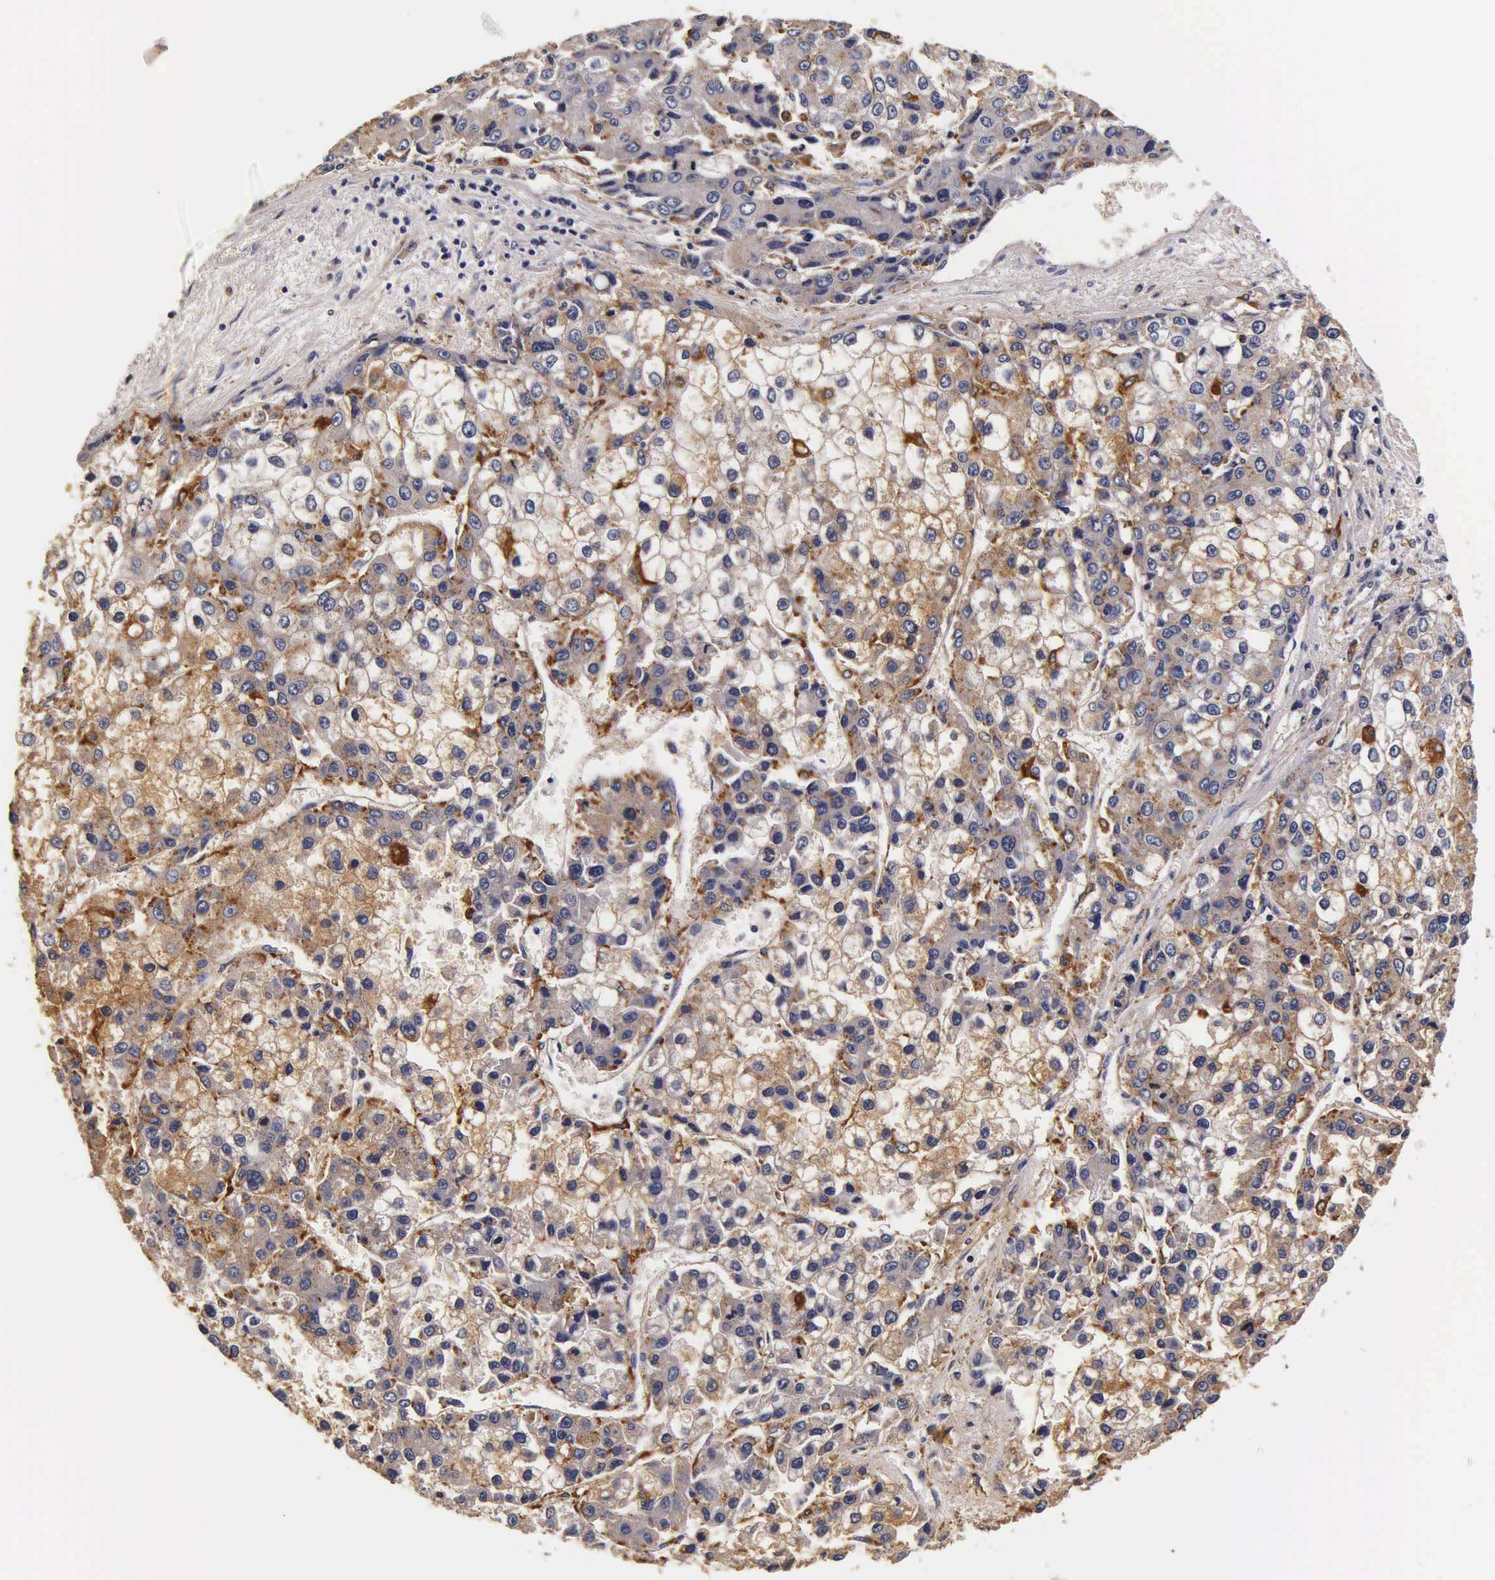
{"staining": {"intensity": "strong", "quantity": "25%-75%", "location": "cytoplasmic/membranous"}, "tissue": "liver cancer", "cell_type": "Tumor cells", "image_type": "cancer", "snomed": [{"axis": "morphology", "description": "Carcinoma, Hepatocellular, NOS"}, {"axis": "topography", "description": "Liver"}], "caption": "Protein staining displays strong cytoplasmic/membranous positivity in about 25%-75% of tumor cells in liver hepatocellular carcinoma.", "gene": "CTSB", "patient": {"sex": "female", "age": 66}}